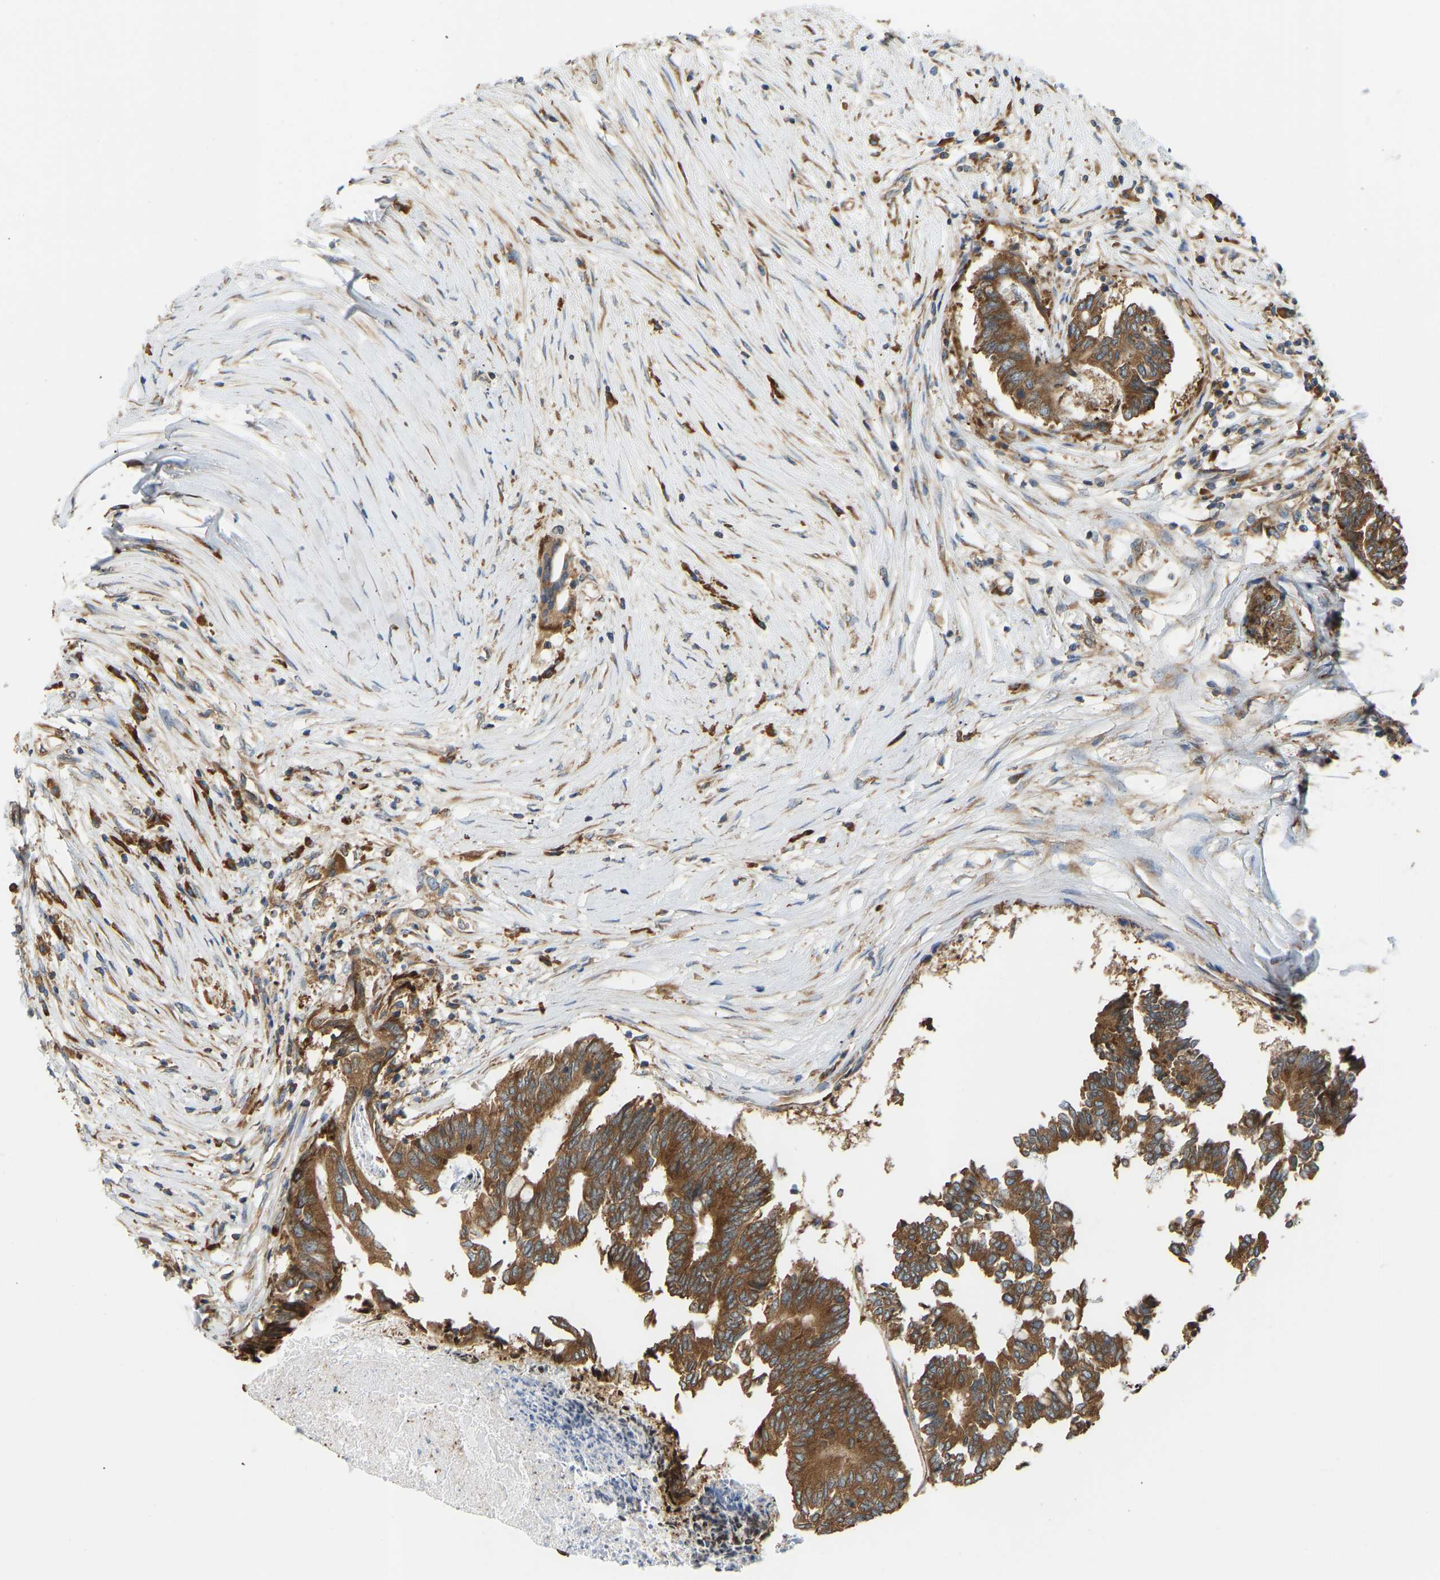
{"staining": {"intensity": "moderate", "quantity": ">75%", "location": "cytoplasmic/membranous"}, "tissue": "colorectal cancer", "cell_type": "Tumor cells", "image_type": "cancer", "snomed": [{"axis": "morphology", "description": "Adenocarcinoma, NOS"}, {"axis": "topography", "description": "Rectum"}], "caption": "The immunohistochemical stain shows moderate cytoplasmic/membranous expression in tumor cells of colorectal adenocarcinoma tissue. (IHC, brightfield microscopy, high magnification).", "gene": "RPS6KB2", "patient": {"sex": "male", "age": 63}}